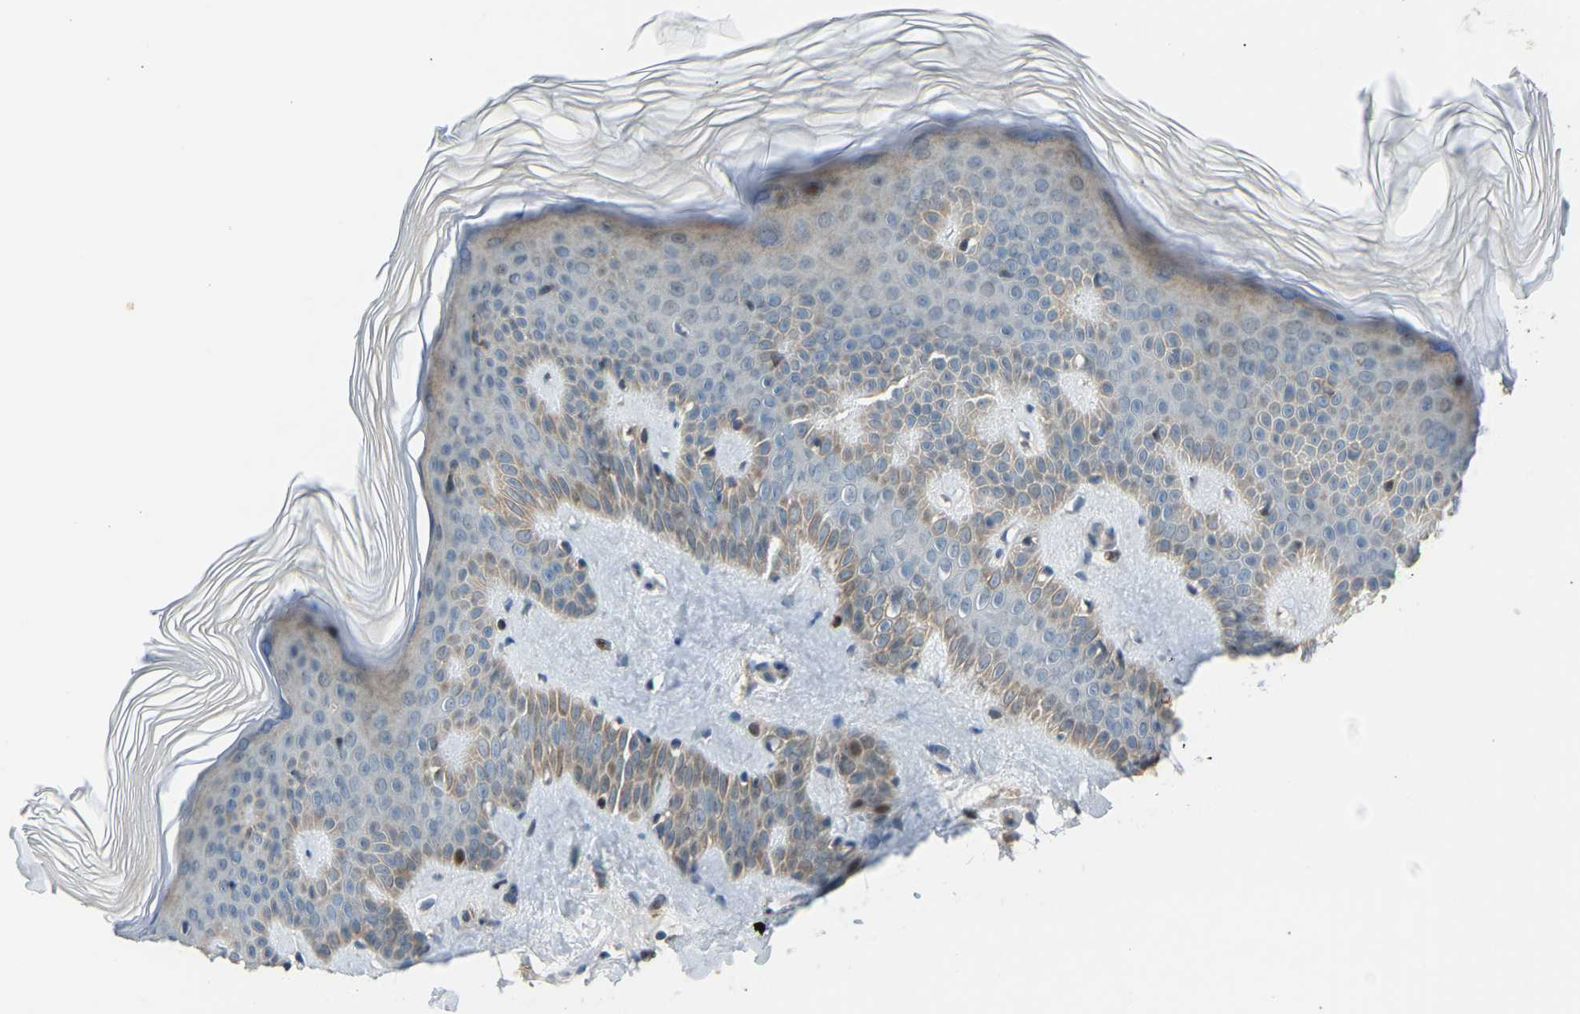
{"staining": {"intensity": "weak", "quantity": ">75%", "location": "cytoplasmic/membranous,nuclear"}, "tissue": "skin", "cell_type": "Fibroblasts", "image_type": "normal", "snomed": [{"axis": "morphology", "description": "Normal tissue, NOS"}, {"axis": "morphology", "description": "Malignant melanoma, Metastatic site"}, {"axis": "topography", "description": "Skin"}], "caption": "DAB immunohistochemical staining of unremarkable human skin displays weak cytoplasmic/membranous,nuclear protein staining in approximately >75% of fibroblasts.", "gene": "VPS41", "patient": {"sex": "male", "age": 41}}